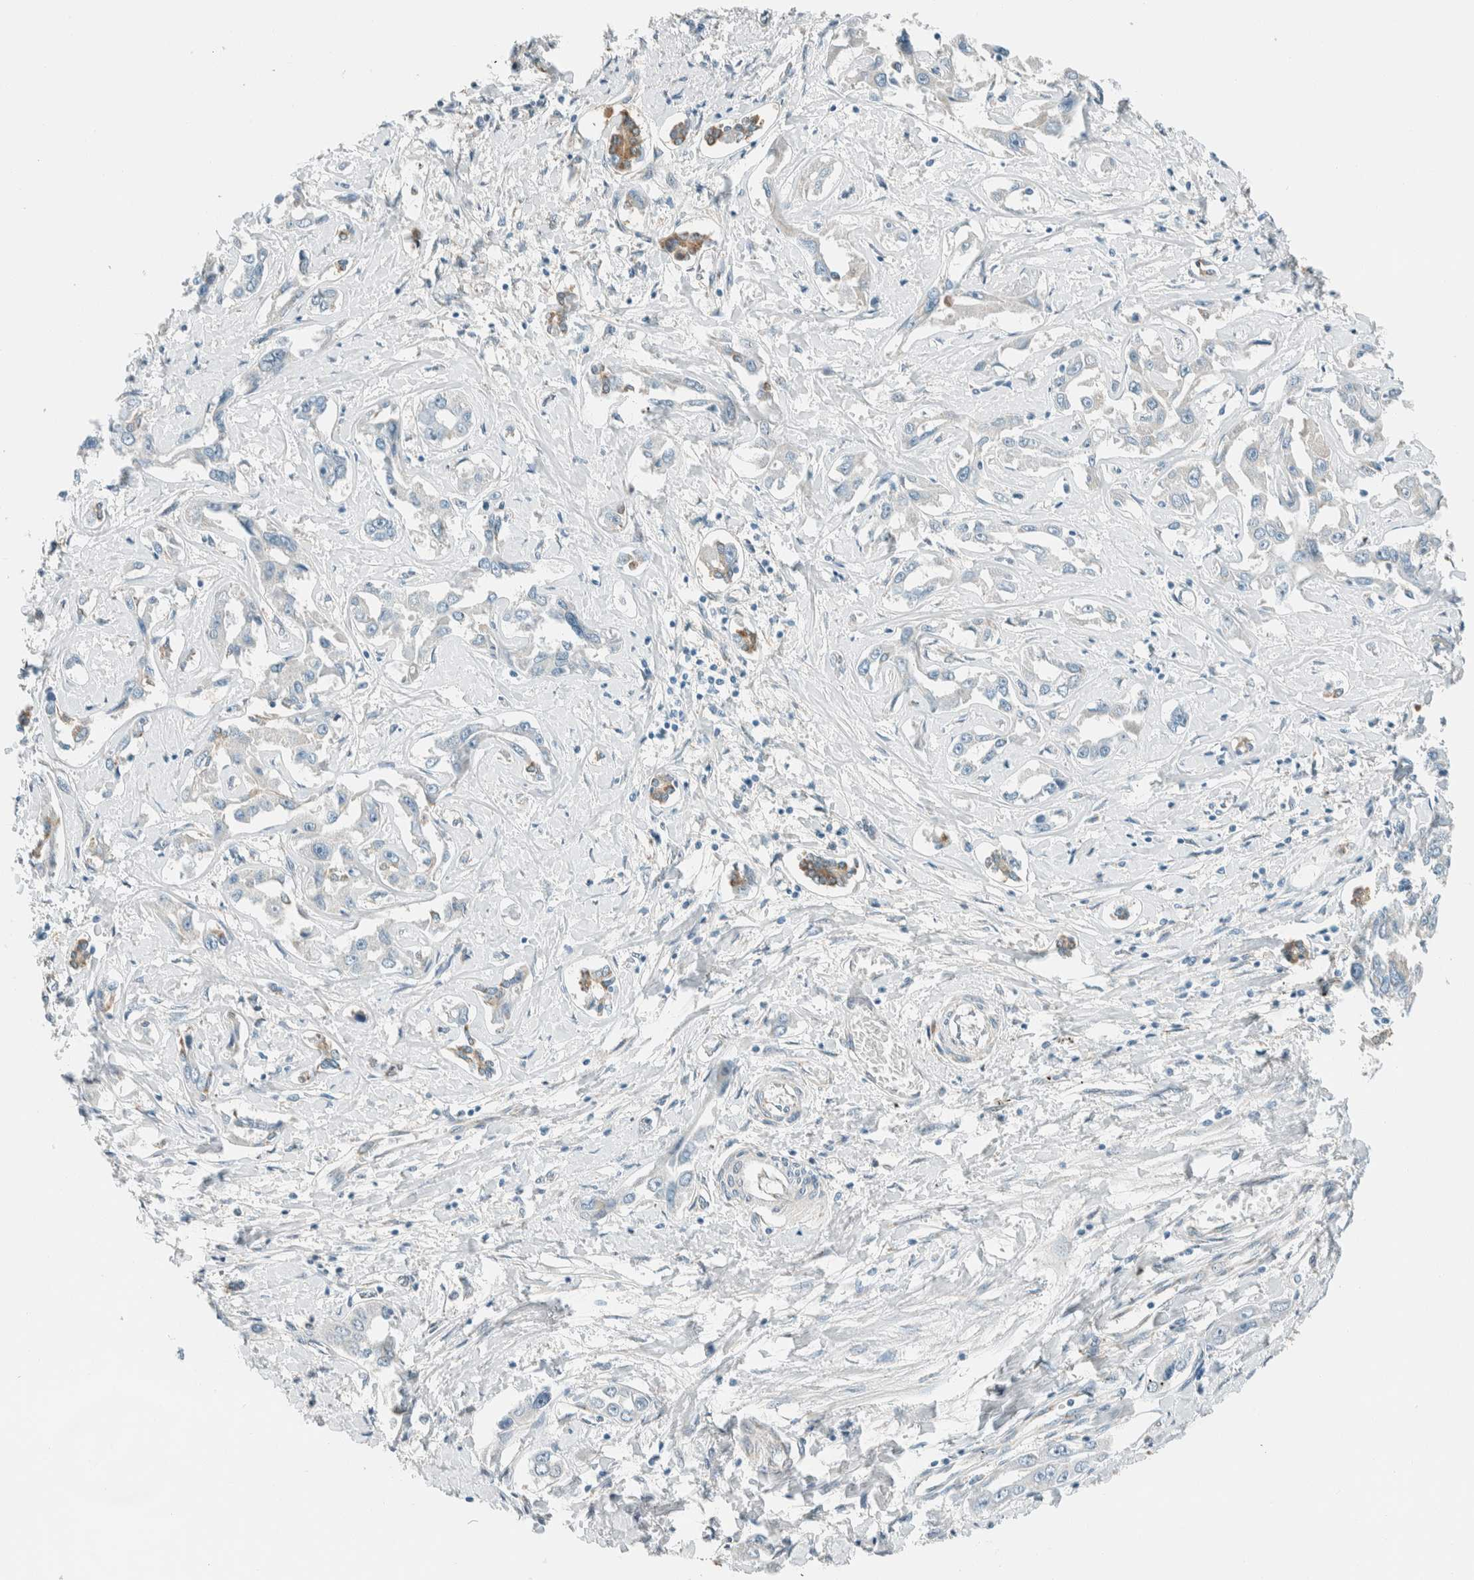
{"staining": {"intensity": "negative", "quantity": "none", "location": "none"}, "tissue": "liver cancer", "cell_type": "Tumor cells", "image_type": "cancer", "snomed": [{"axis": "morphology", "description": "Cholangiocarcinoma"}, {"axis": "topography", "description": "Liver"}], "caption": "An IHC photomicrograph of cholangiocarcinoma (liver) is shown. There is no staining in tumor cells of cholangiocarcinoma (liver).", "gene": "ALDH7A1", "patient": {"sex": "male", "age": 59}}